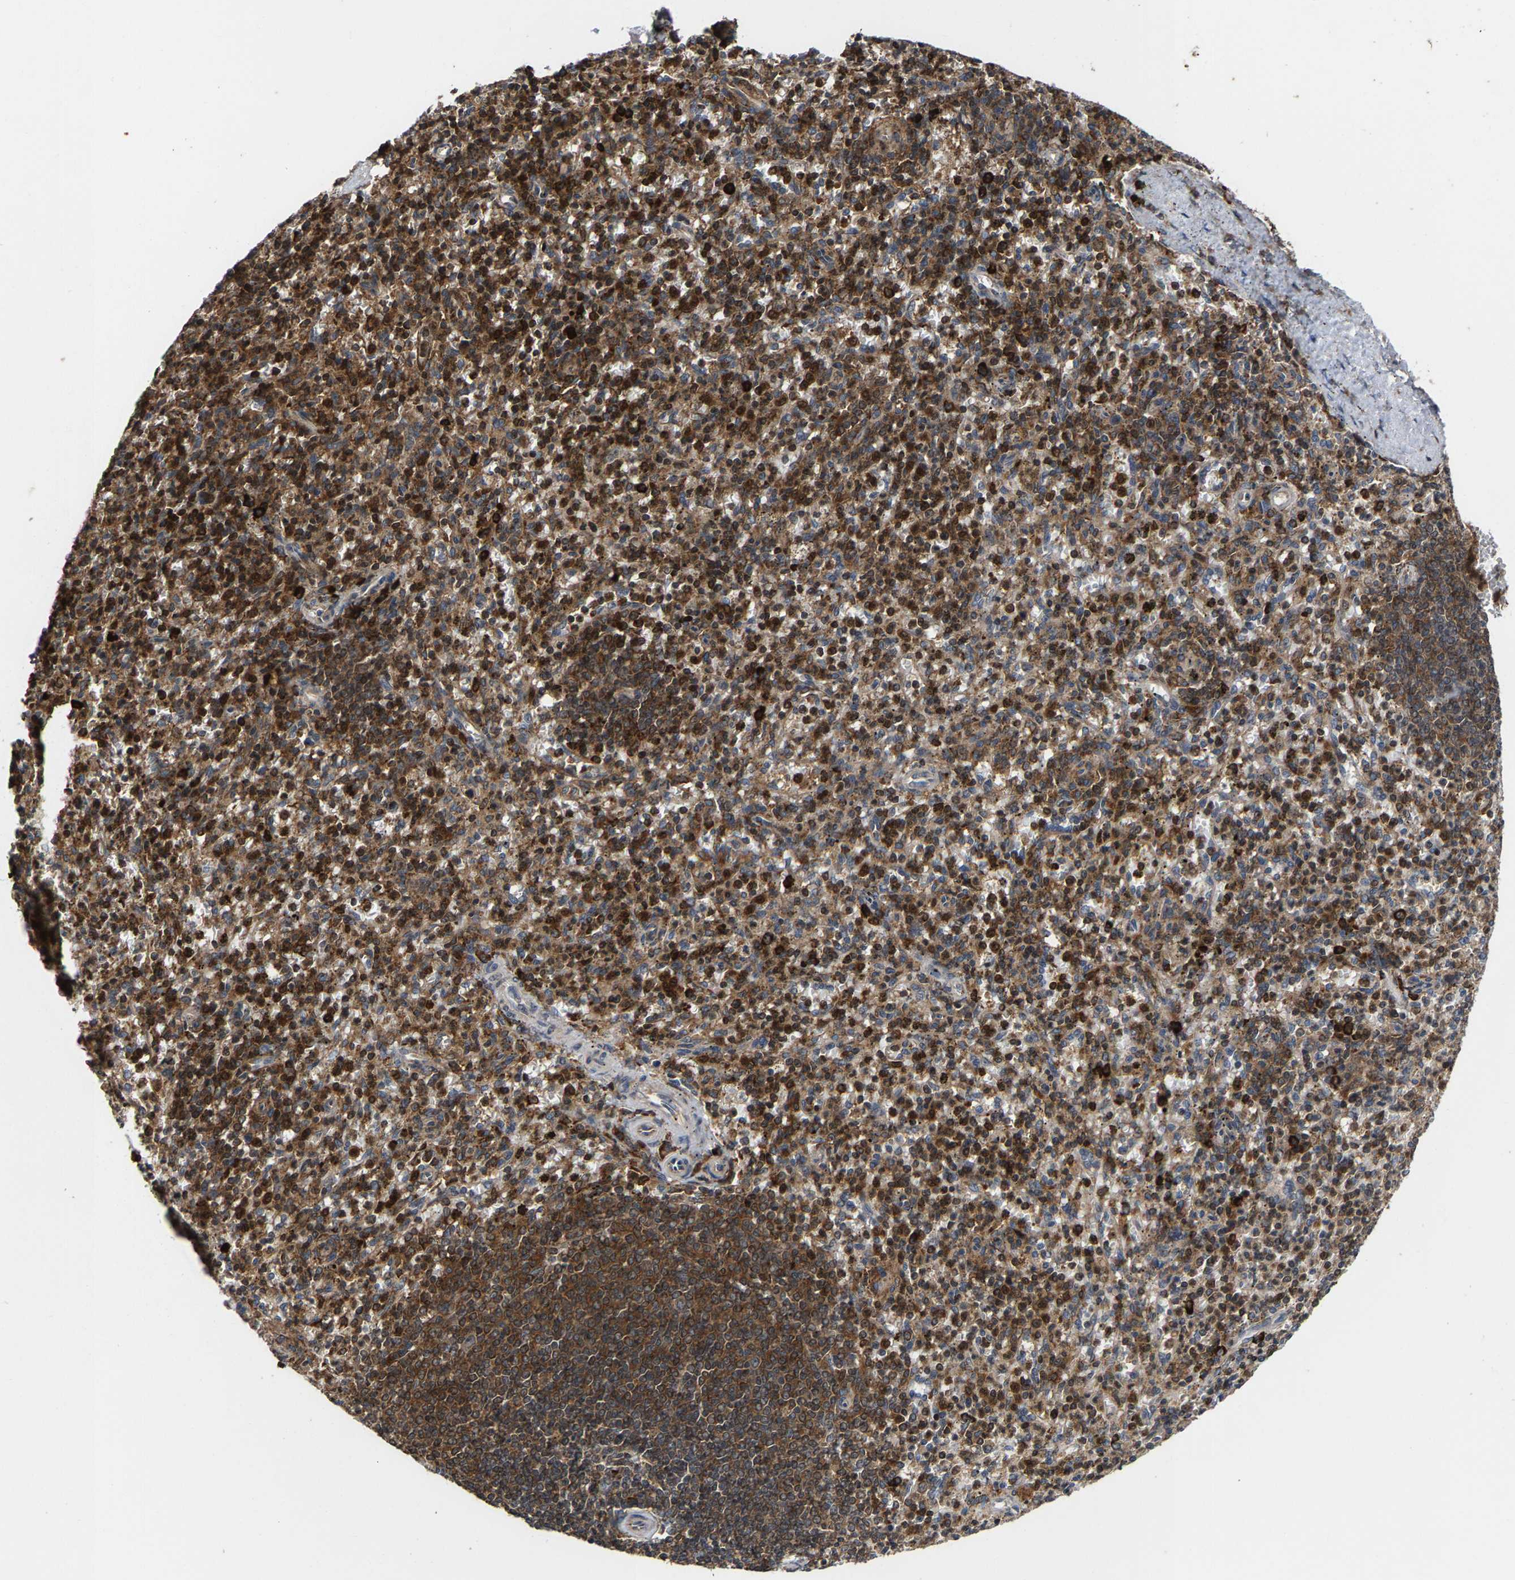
{"staining": {"intensity": "strong", "quantity": ">75%", "location": "cytoplasmic/membranous"}, "tissue": "spleen", "cell_type": "Cells in red pulp", "image_type": "normal", "snomed": [{"axis": "morphology", "description": "Normal tissue, NOS"}, {"axis": "topography", "description": "Spleen"}], "caption": "The photomicrograph exhibits staining of unremarkable spleen, revealing strong cytoplasmic/membranous protein staining (brown color) within cells in red pulp. Using DAB (brown) and hematoxylin (blue) stains, captured at high magnification using brightfield microscopy.", "gene": "FGD3", "patient": {"sex": "male", "age": 72}}